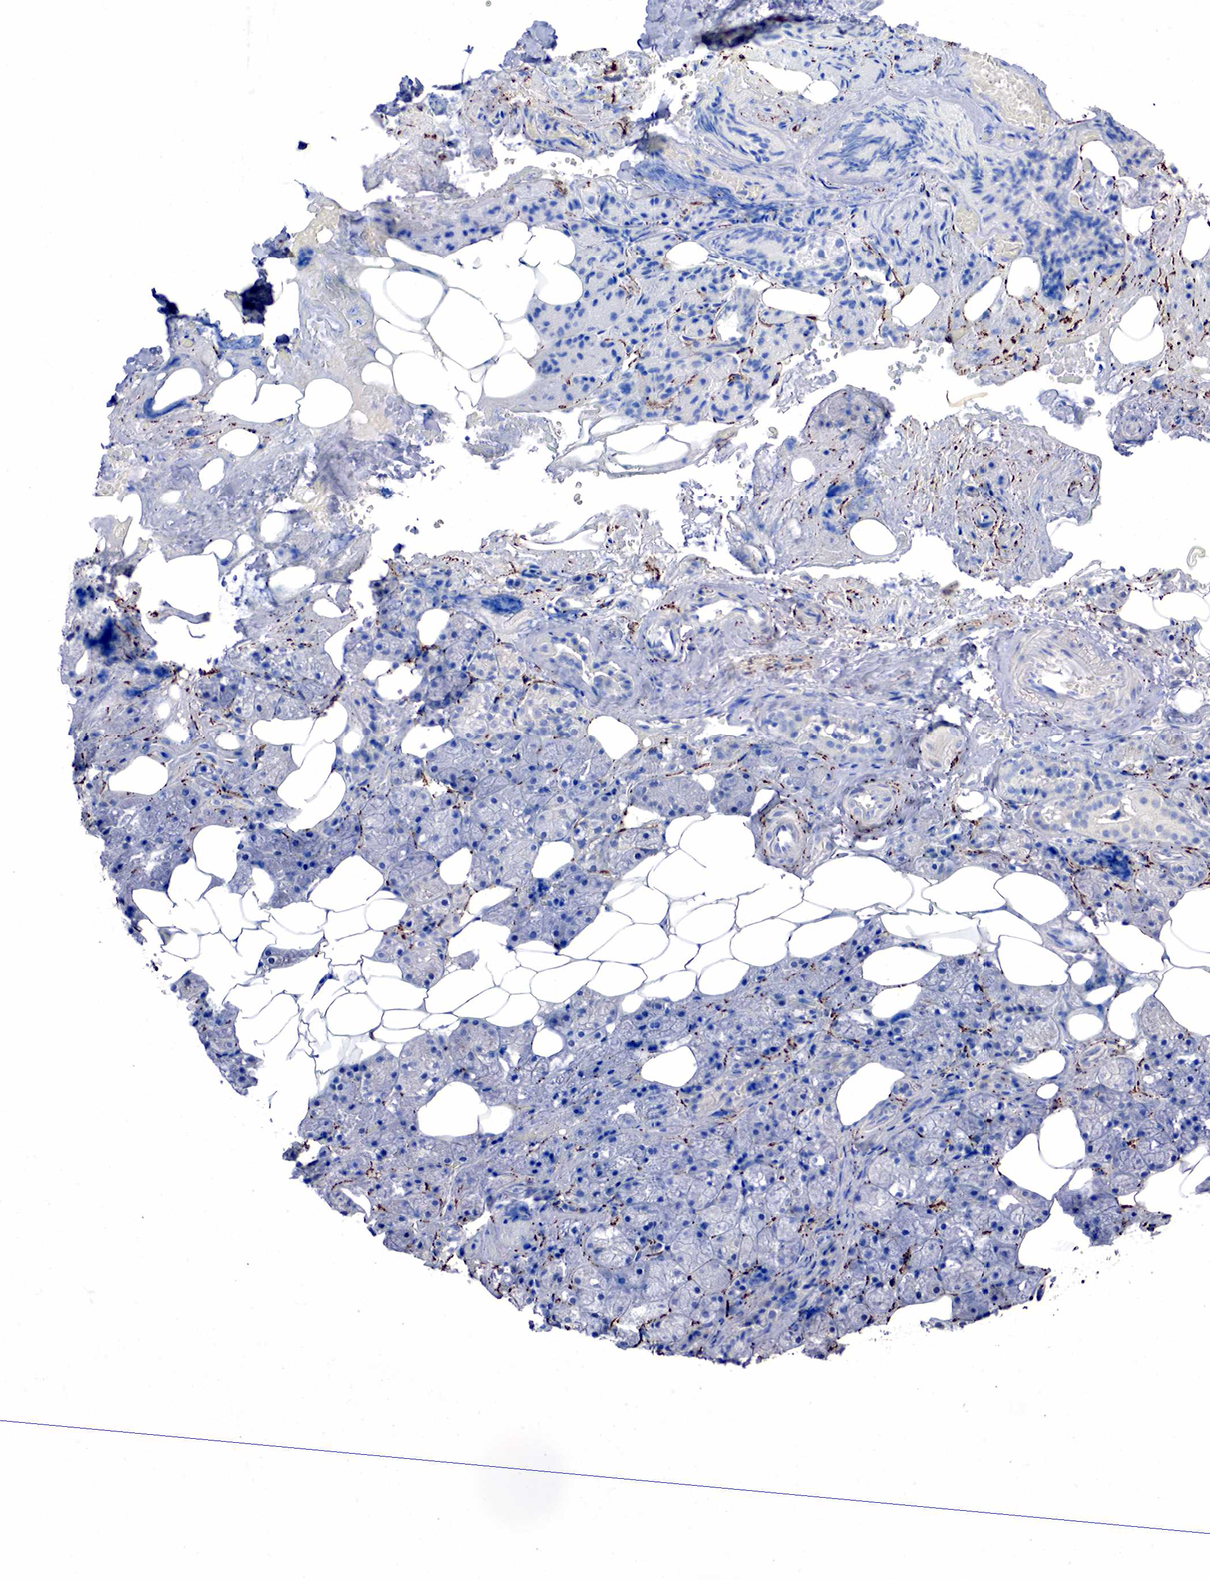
{"staining": {"intensity": "negative", "quantity": "none", "location": "none"}, "tissue": "salivary gland", "cell_type": "Glandular cells", "image_type": "normal", "snomed": [{"axis": "morphology", "description": "Normal tissue, NOS"}, {"axis": "topography", "description": "Salivary gland"}], "caption": "Protein analysis of unremarkable salivary gland displays no significant positivity in glandular cells. The staining is performed using DAB (3,3'-diaminobenzidine) brown chromogen with nuclei counter-stained in using hematoxylin.", "gene": "SYP", "patient": {"sex": "female", "age": 55}}